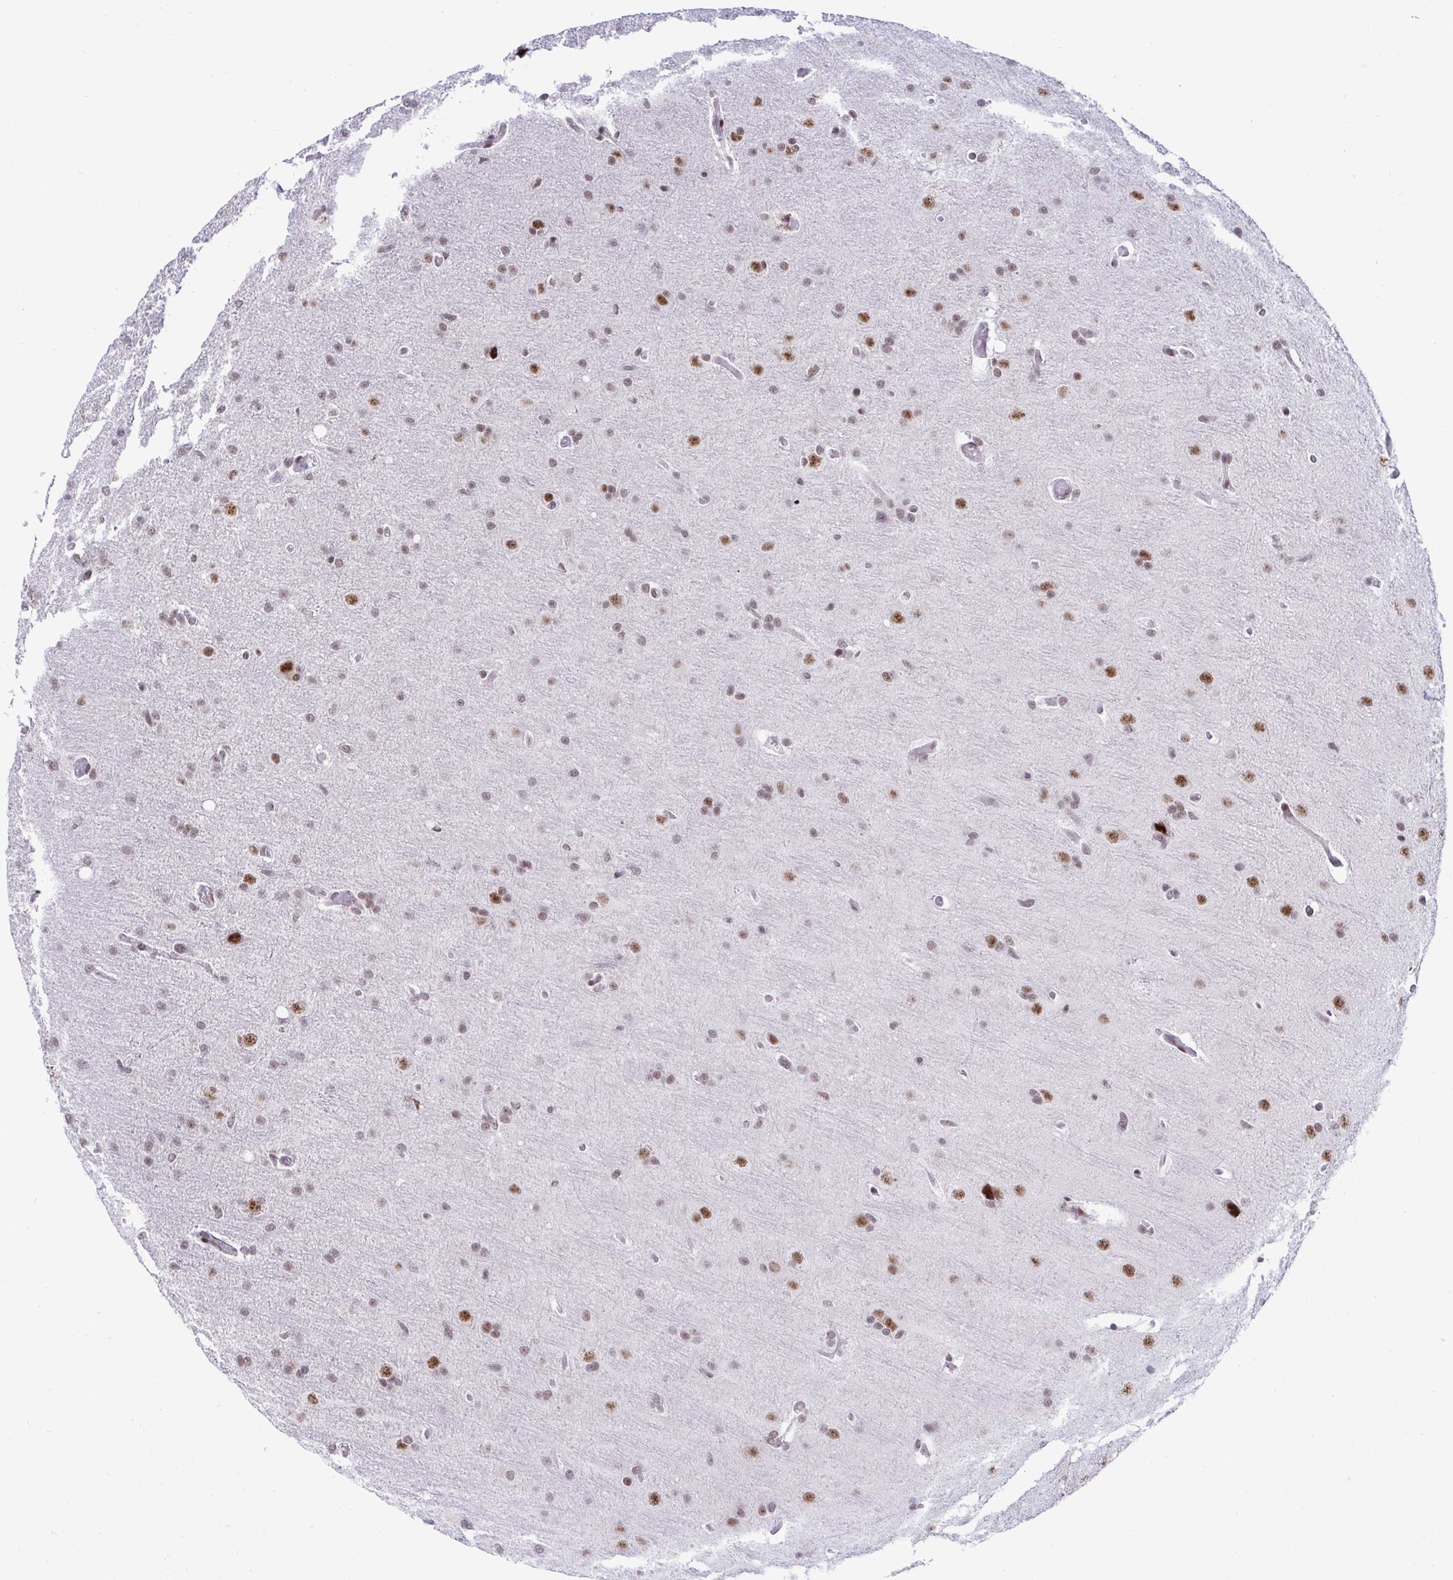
{"staining": {"intensity": "moderate", "quantity": "25%-75%", "location": "nuclear"}, "tissue": "glioma", "cell_type": "Tumor cells", "image_type": "cancer", "snomed": [{"axis": "morphology", "description": "Glioma, malignant, High grade"}, {"axis": "topography", "description": "Brain"}], "caption": "The micrograph shows a brown stain indicating the presence of a protein in the nuclear of tumor cells in glioma.", "gene": "WBP11", "patient": {"sex": "male", "age": 53}}